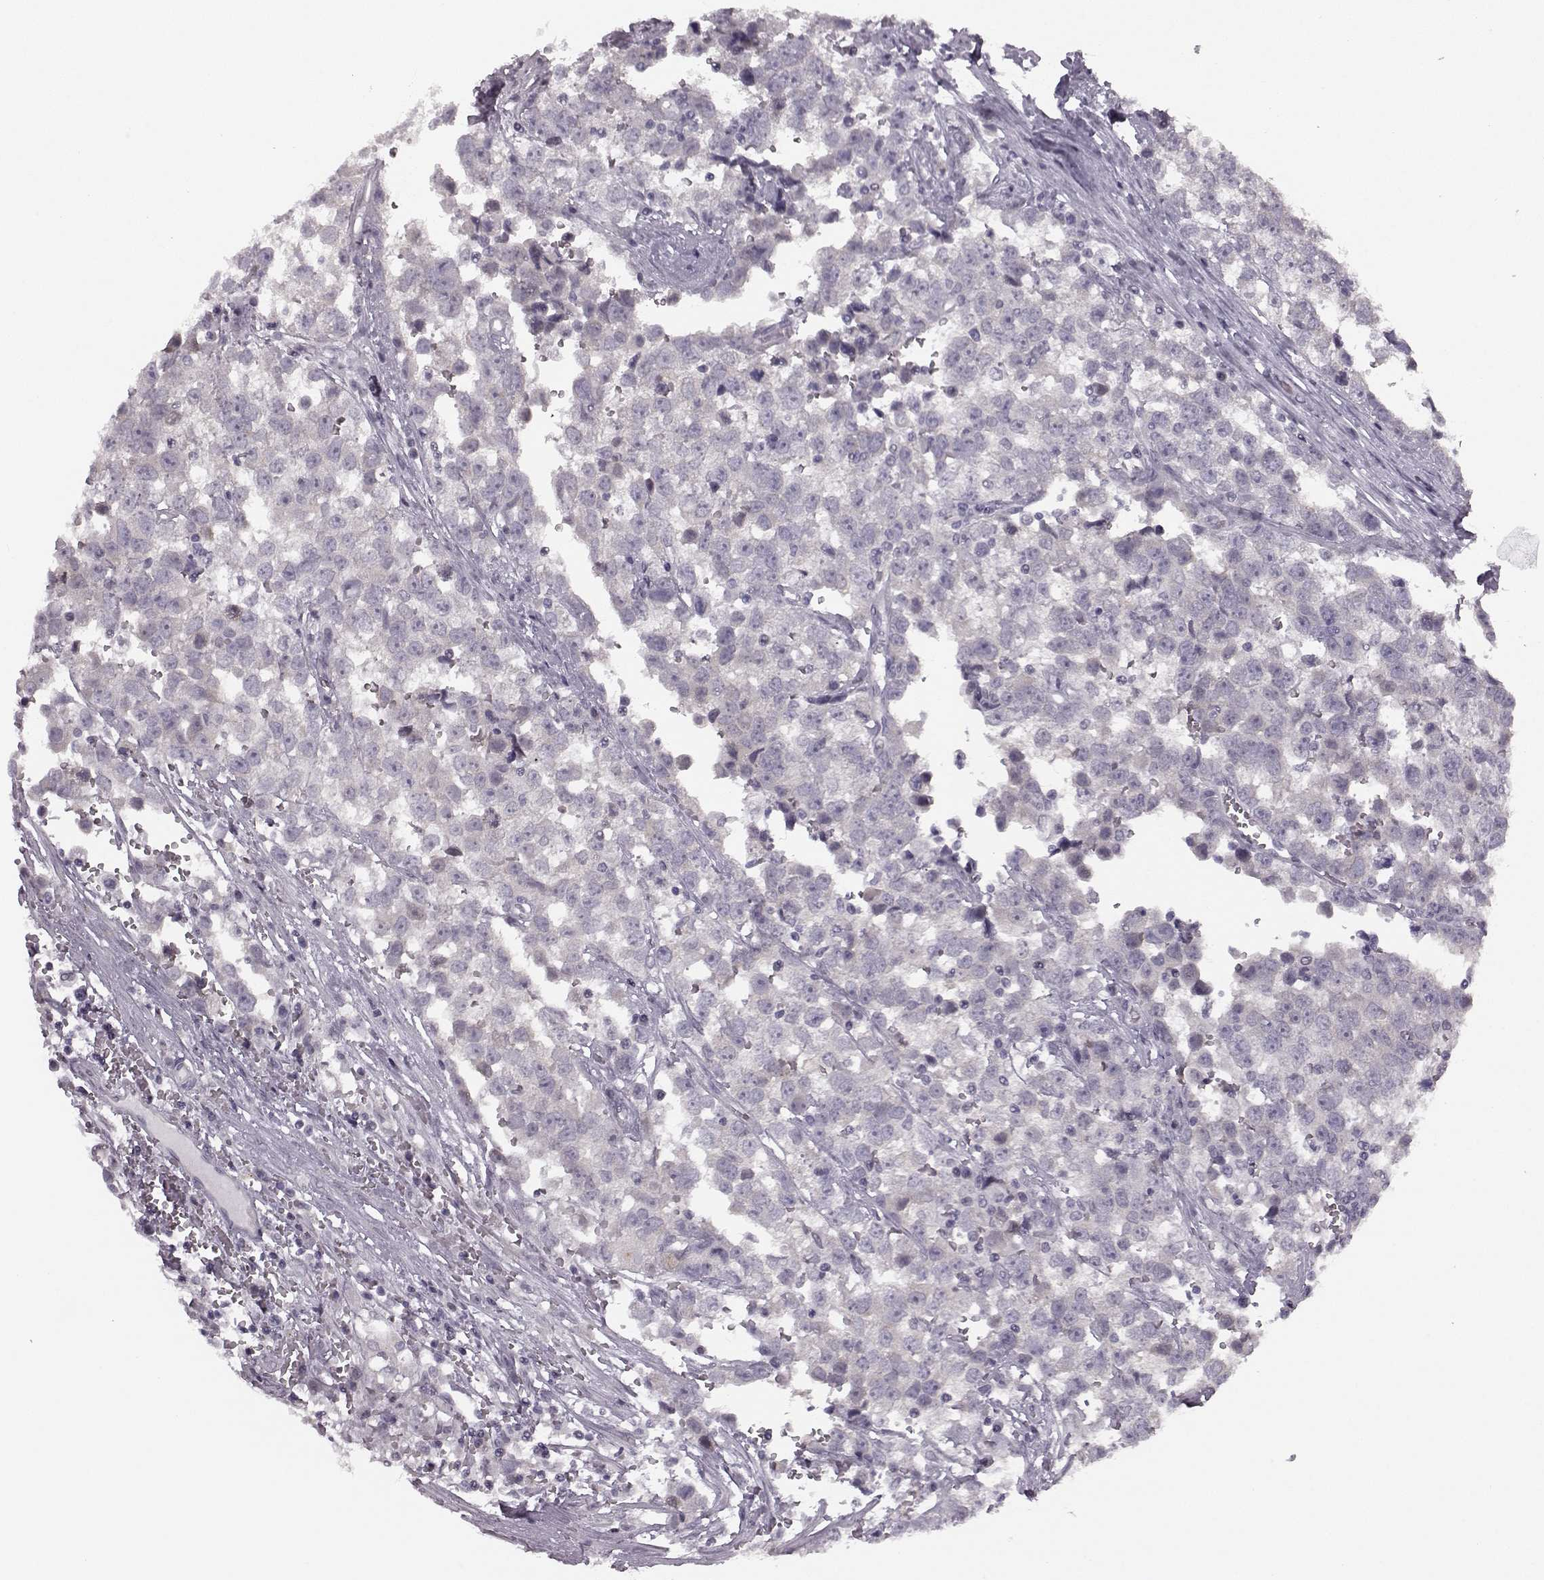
{"staining": {"intensity": "negative", "quantity": "none", "location": "none"}, "tissue": "testis cancer", "cell_type": "Tumor cells", "image_type": "cancer", "snomed": [{"axis": "morphology", "description": "Seminoma, NOS"}, {"axis": "topography", "description": "Testis"}], "caption": "There is no significant positivity in tumor cells of seminoma (testis).", "gene": "SEMG2", "patient": {"sex": "male", "age": 34}}